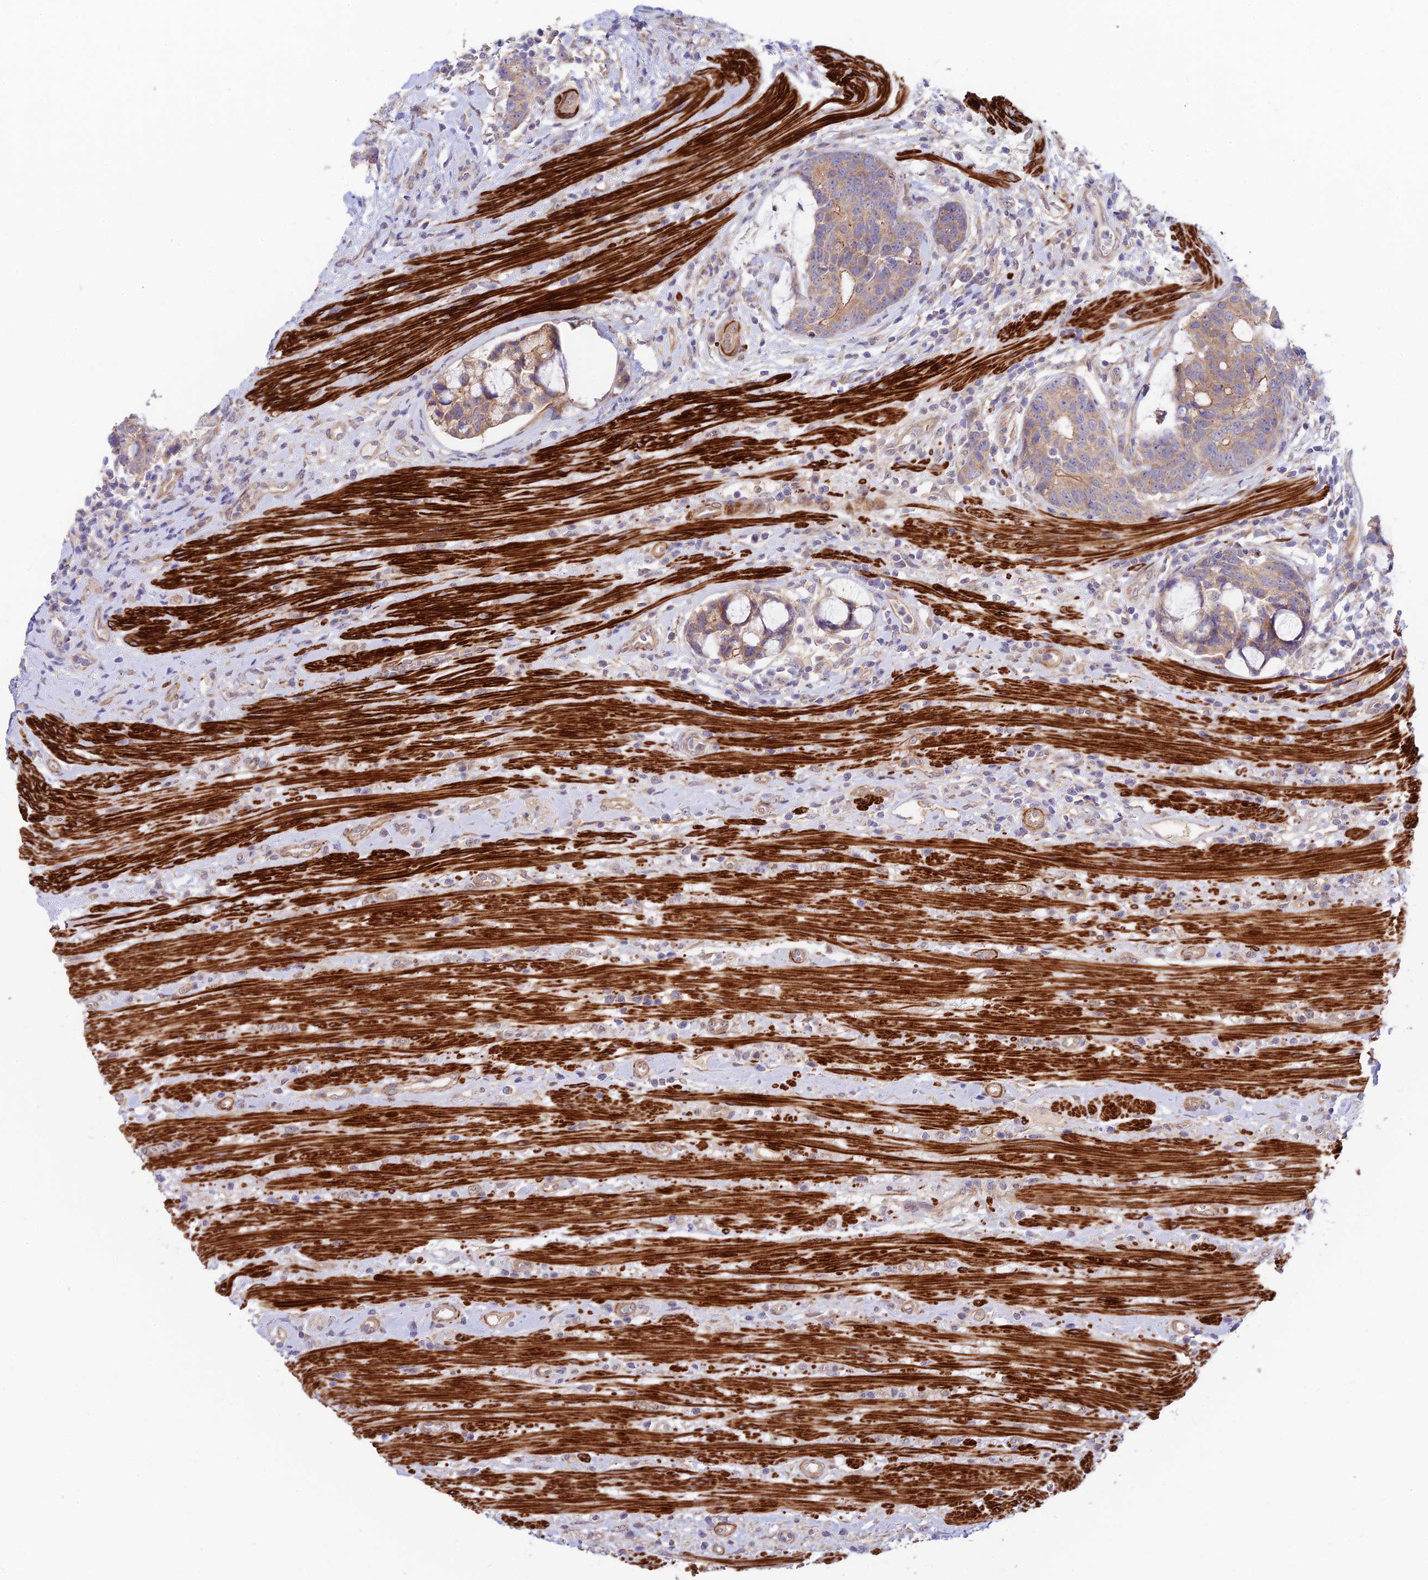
{"staining": {"intensity": "moderate", "quantity": ">75%", "location": "cytoplasmic/membranous"}, "tissue": "colorectal cancer", "cell_type": "Tumor cells", "image_type": "cancer", "snomed": [{"axis": "morphology", "description": "Adenocarcinoma, NOS"}, {"axis": "topography", "description": "Colon"}], "caption": "A brown stain highlights moderate cytoplasmic/membranous staining of a protein in adenocarcinoma (colorectal) tumor cells.", "gene": "ANKRD50", "patient": {"sex": "female", "age": 82}}